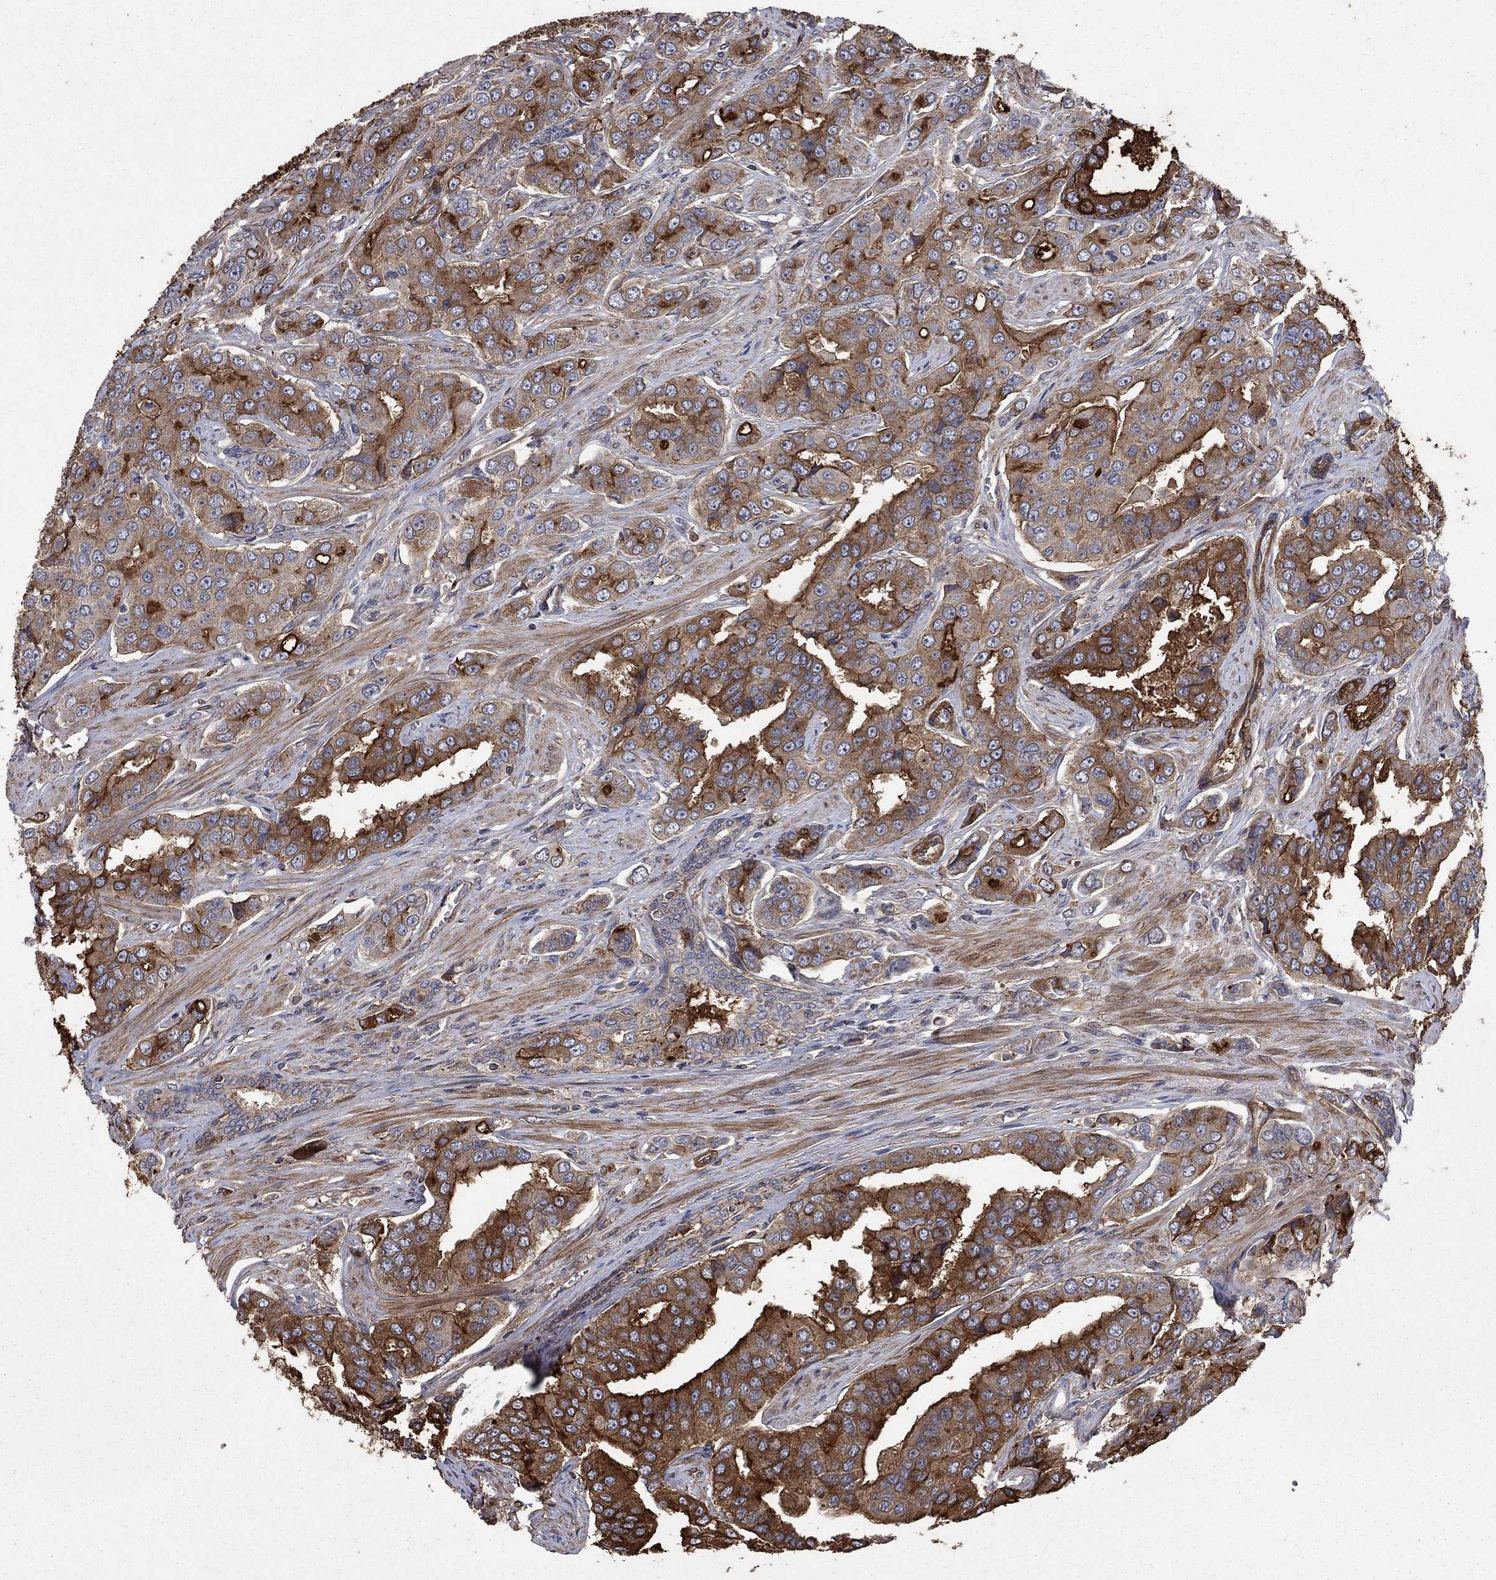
{"staining": {"intensity": "strong", "quantity": "25%-75%", "location": "cytoplasmic/membranous"}, "tissue": "prostate cancer", "cell_type": "Tumor cells", "image_type": "cancer", "snomed": [{"axis": "morphology", "description": "Adenocarcinoma, NOS"}, {"axis": "topography", "description": "Prostate and seminal vesicle, NOS"}, {"axis": "topography", "description": "Prostate"}], "caption": "Brown immunohistochemical staining in human prostate cancer exhibits strong cytoplasmic/membranous expression in approximately 25%-75% of tumor cells.", "gene": "PDE3A", "patient": {"sex": "male", "age": 69}}